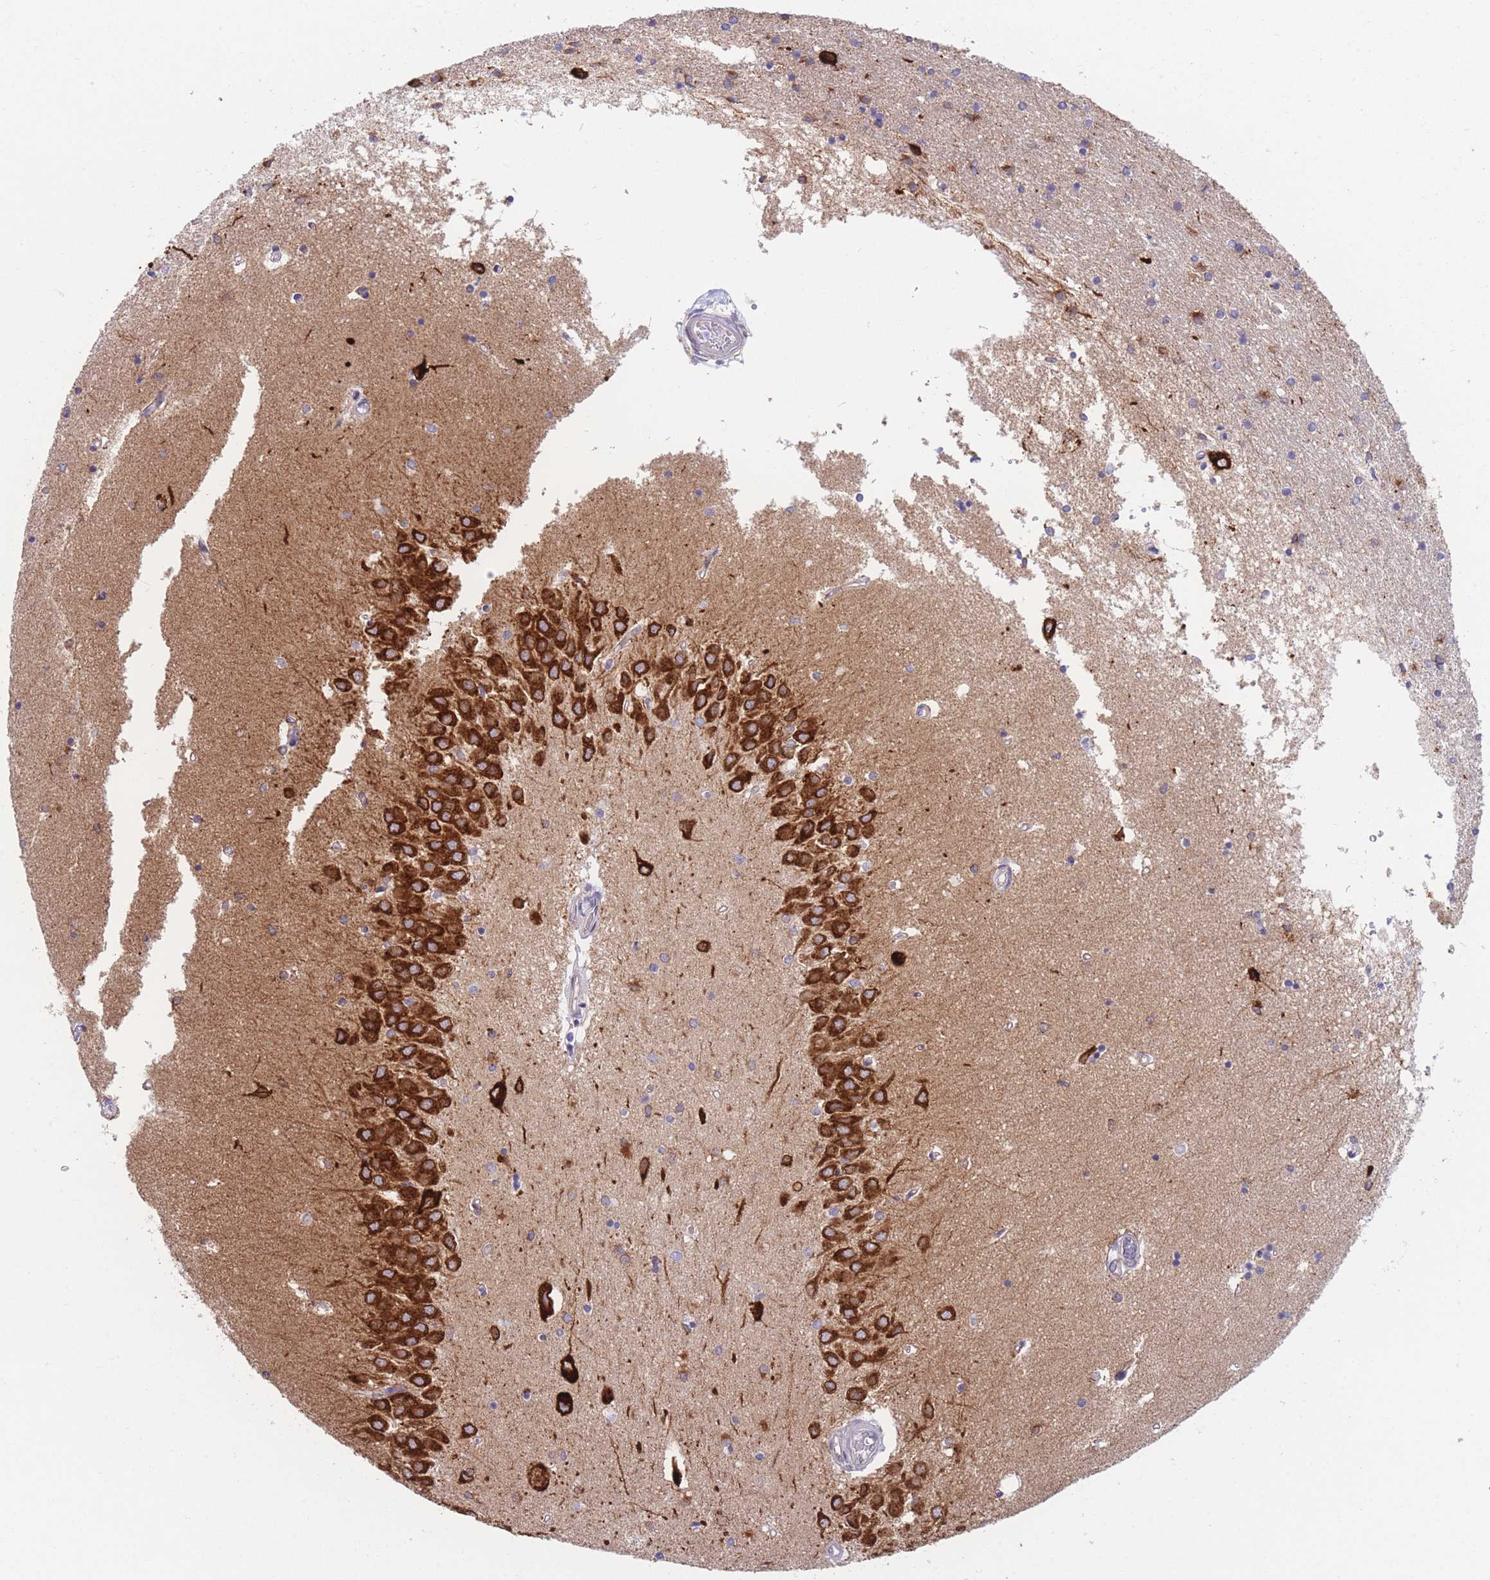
{"staining": {"intensity": "strong", "quantity": "<25%", "location": "cytoplasmic/membranous"}, "tissue": "hippocampus", "cell_type": "Glial cells", "image_type": "normal", "snomed": [{"axis": "morphology", "description": "Normal tissue, NOS"}, {"axis": "topography", "description": "Hippocampus"}], "caption": "Protein staining of normal hippocampus reveals strong cytoplasmic/membranous expression in approximately <25% of glial cells. The staining was performed using DAB (3,3'-diaminobenzidine) to visualize the protein expression in brown, while the nuclei were stained in blue with hematoxylin (Magnification: 20x).", "gene": "AK9", "patient": {"sex": "male", "age": 45}}